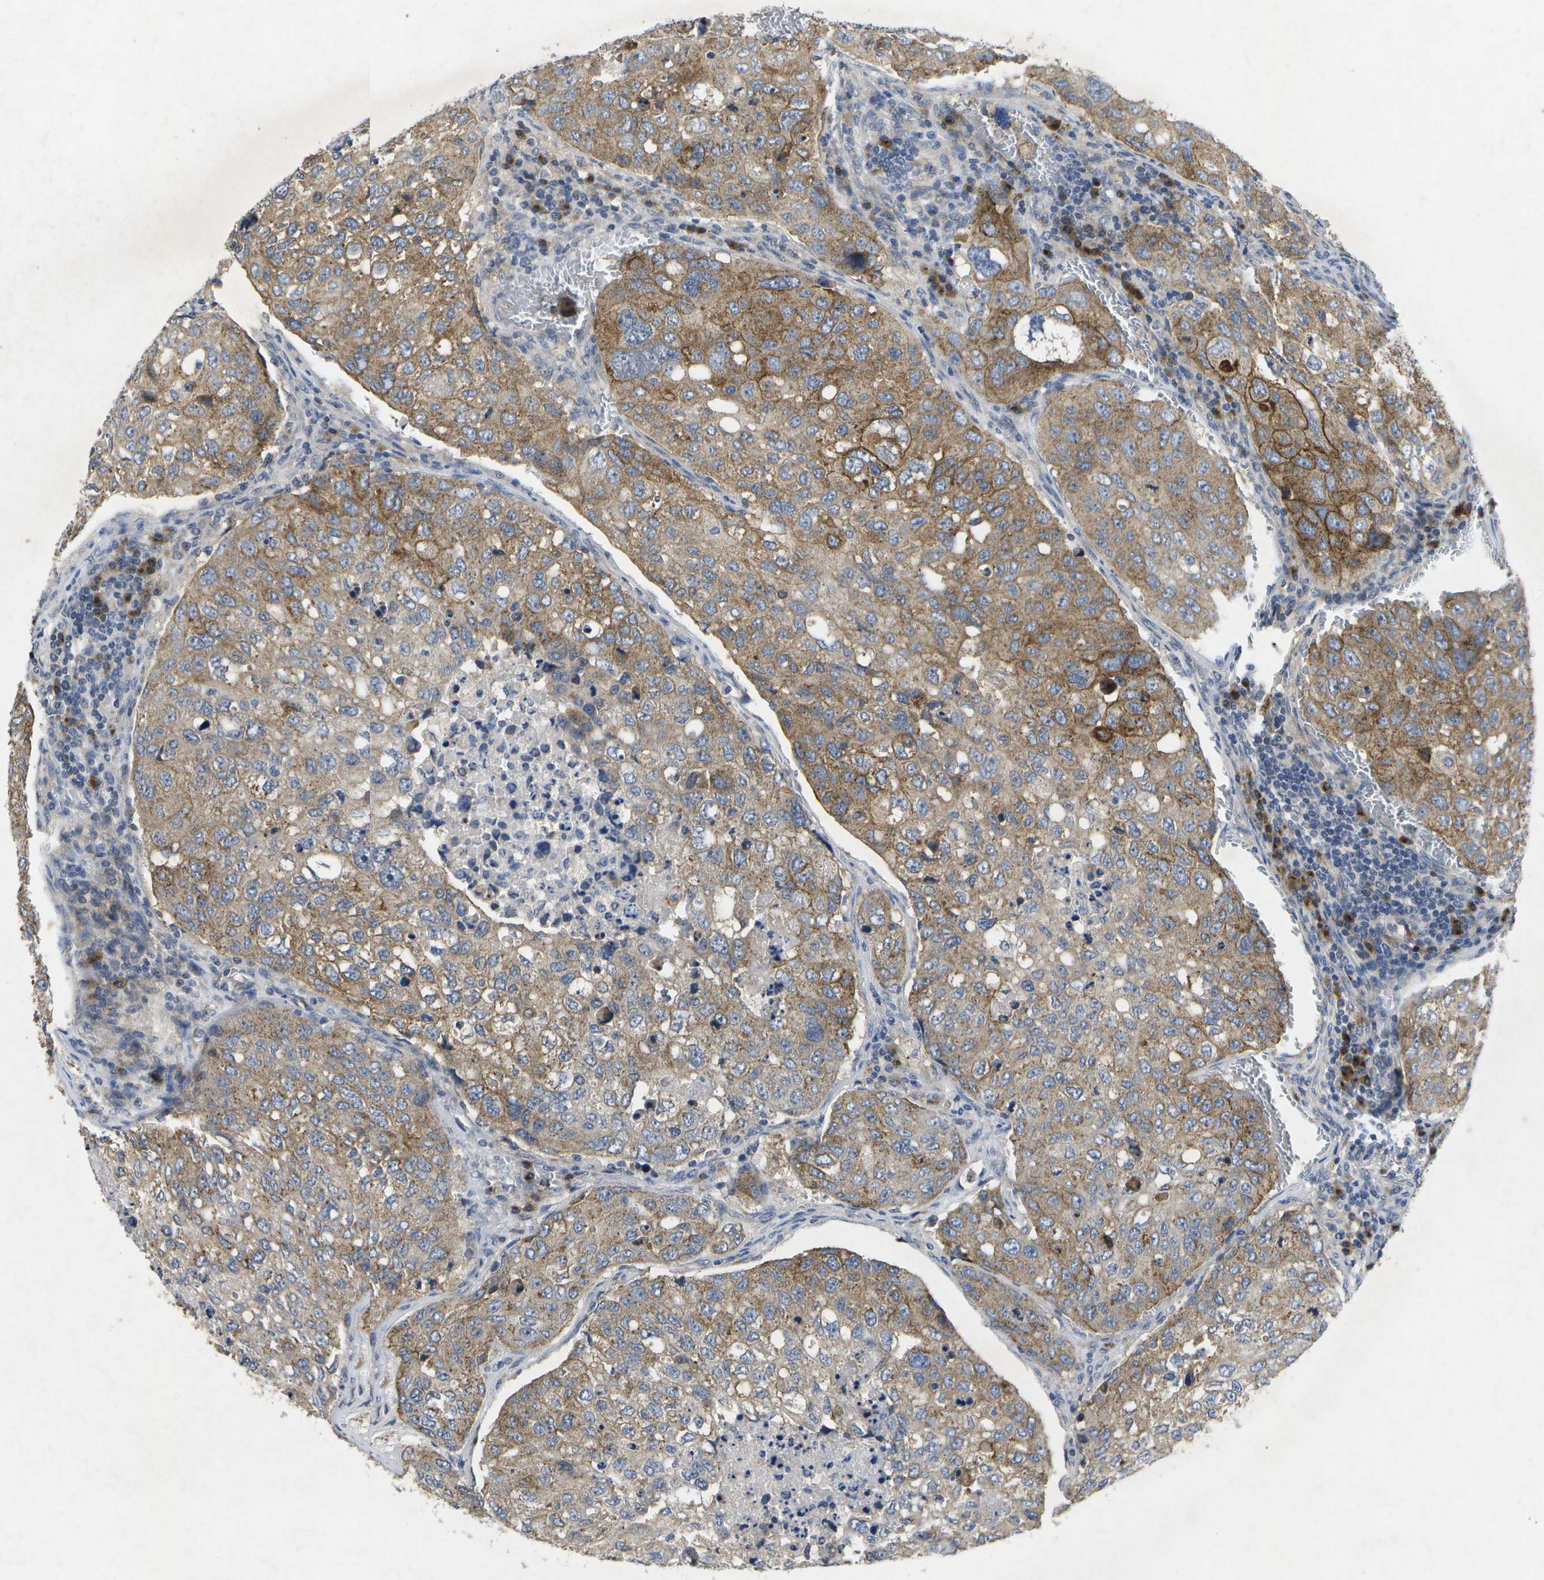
{"staining": {"intensity": "moderate", "quantity": ">75%", "location": "cytoplasmic/membranous"}, "tissue": "urothelial cancer", "cell_type": "Tumor cells", "image_type": "cancer", "snomed": [{"axis": "morphology", "description": "Urothelial carcinoma, High grade"}, {"axis": "topography", "description": "Lymph node"}, {"axis": "topography", "description": "Urinary bladder"}], "caption": "Brown immunohistochemical staining in urothelial cancer displays moderate cytoplasmic/membranous expression in approximately >75% of tumor cells.", "gene": "KDELR1", "patient": {"sex": "male", "age": 51}}